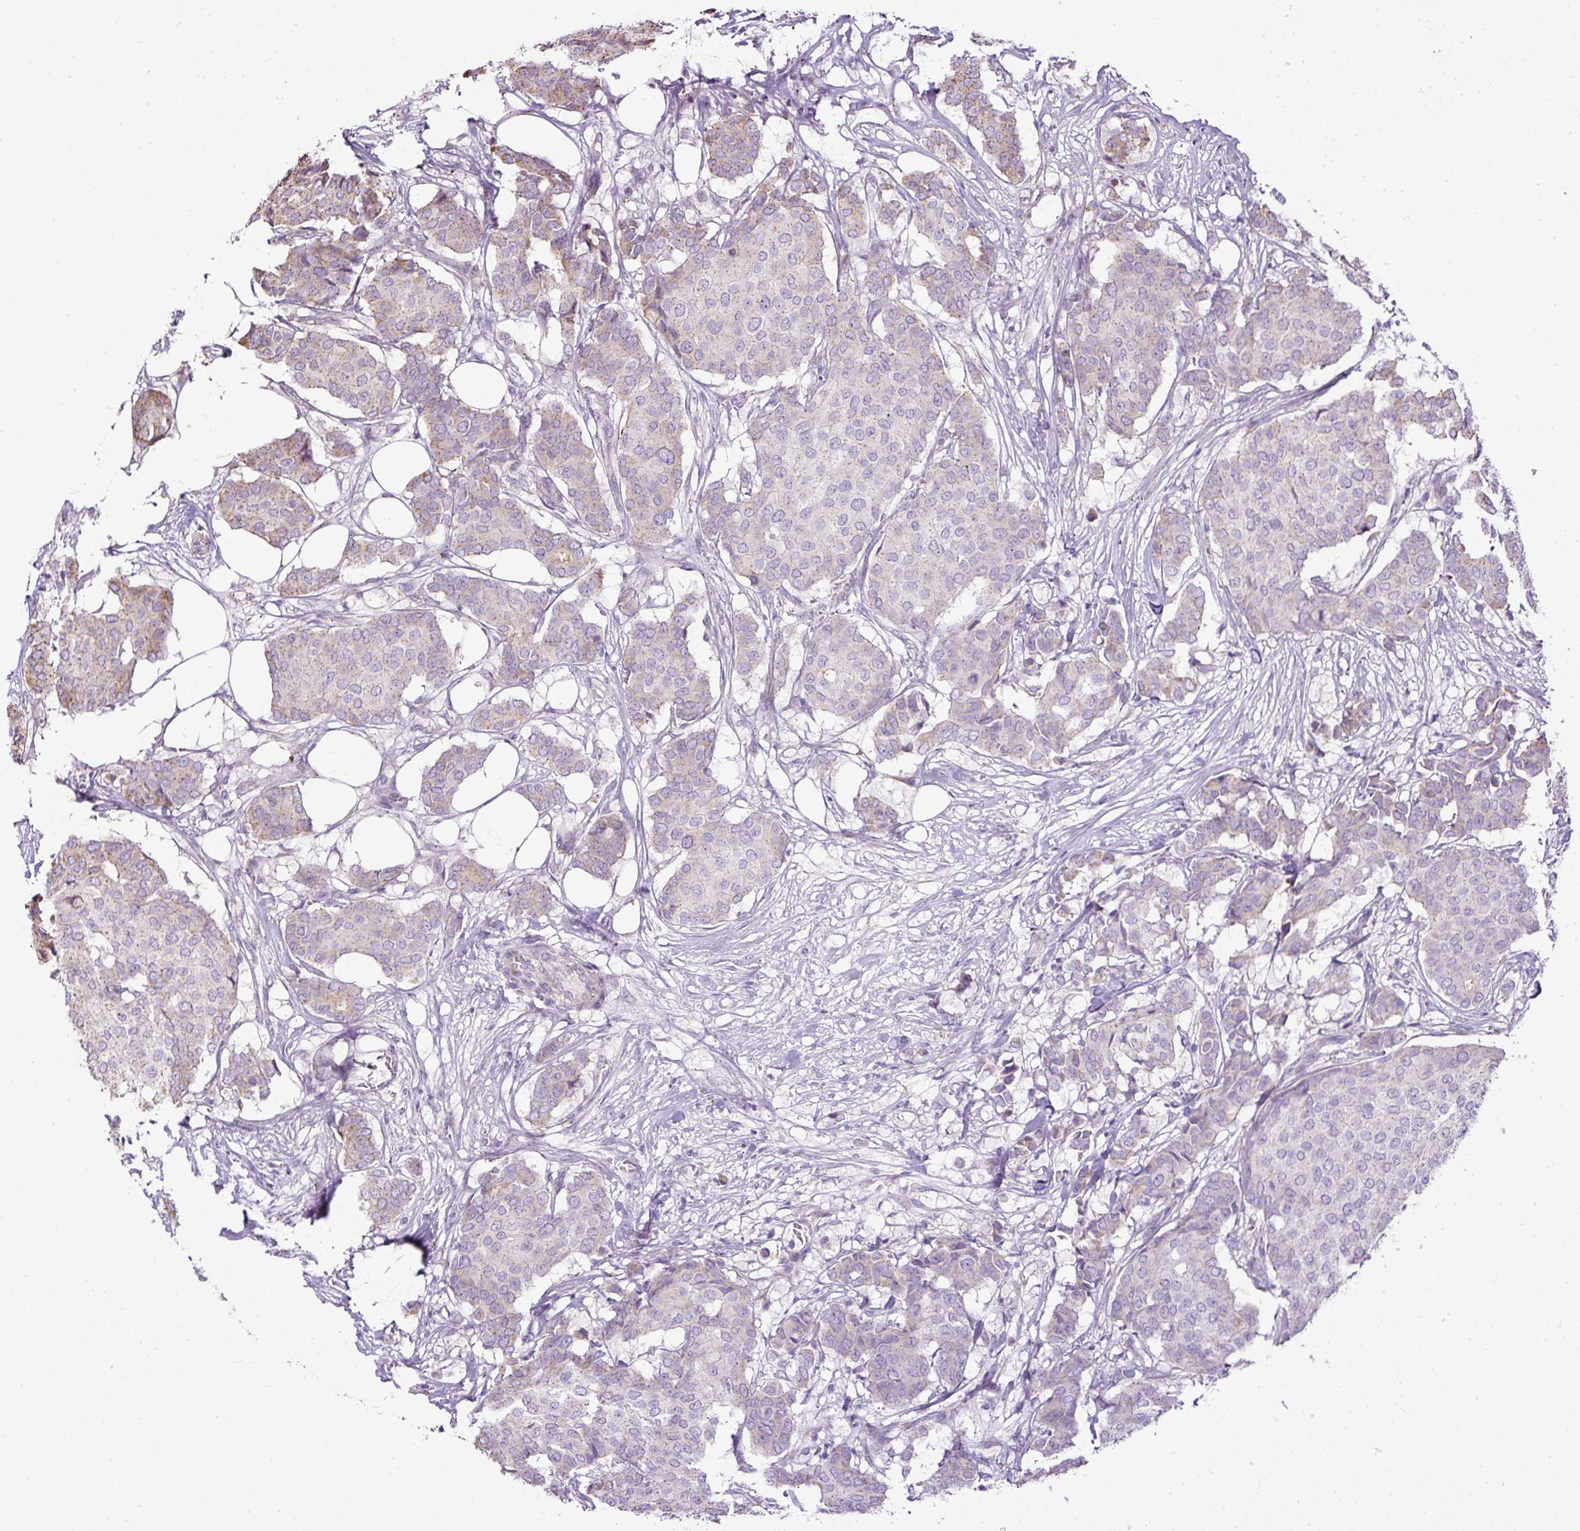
{"staining": {"intensity": "weak", "quantity": "<25%", "location": "cytoplasmic/membranous"}, "tissue": "breast cancer", "cell_type": "Tumor cells", "image_type": "cancer", "snomed": [{"axis": "morphology", "description": "Duct carcinoma"}, {"axis": "topography", "description": "Breast"}], "caption": "High power microscopy micrograph of an IHC photomicrograph of breast intraductal carcinoma, revealing no significant staining in tumor cells. The staining was performed using DAB to visualize the protein expression in brown, while the nuclei were stained in blue with hematoxylin (Magnification: 20x).", "gene": "CFAP47", "patient": {"sex": "female", "age": 75}}